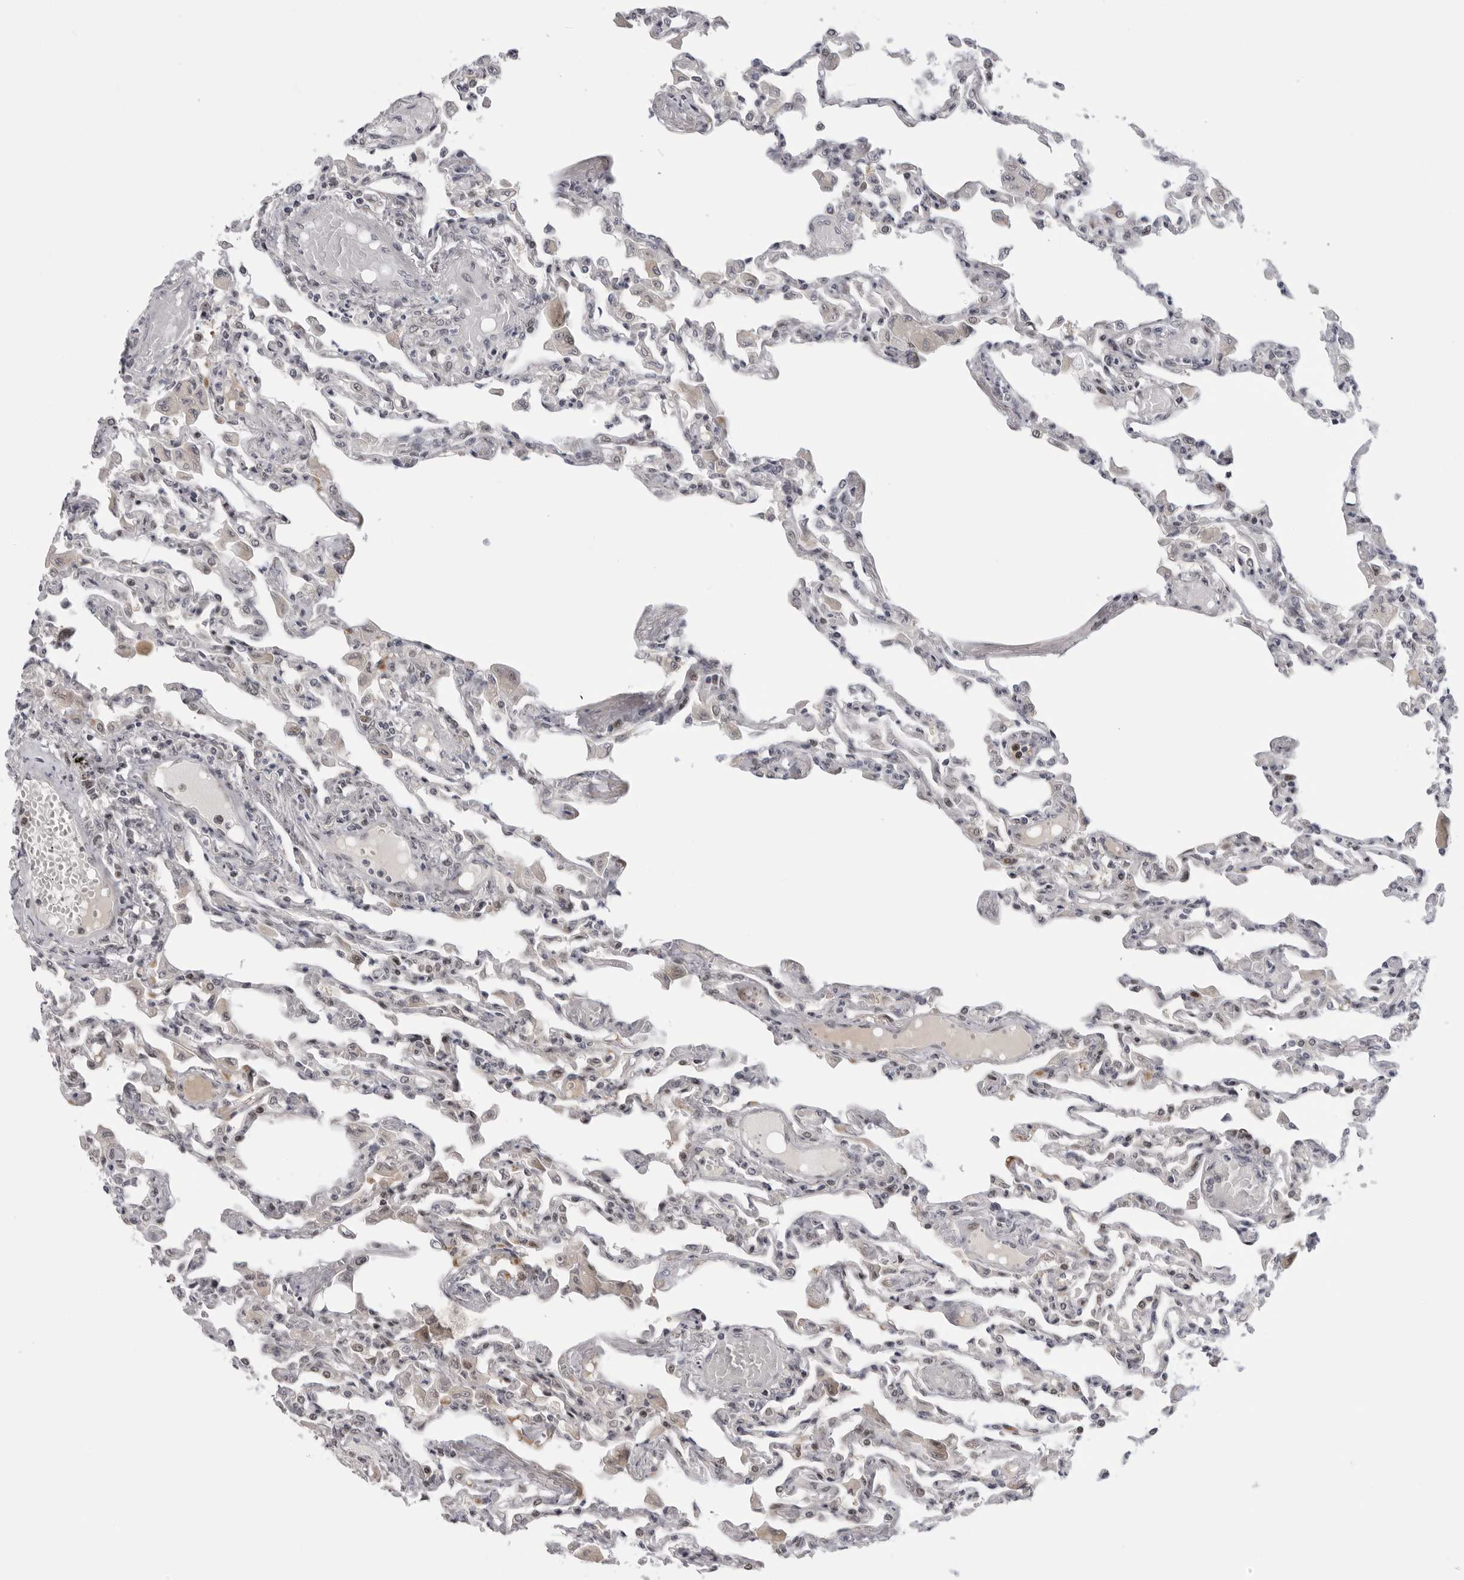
{"staining": {"intensity": "moderate", "quantity": "25%-75%", "location": "nuclear"}, "tissue": "lung", "cell_type": "Alveolar cells", "image_type": "normal", "snomed": [{"axis": "morphology", "description": "Normal tissue, NOS"}, {"axis": "topography", "description": "Bronchus"}, {"axis": "topography", "description": "Lung"}], "caption": "IHC histopathology image of unremarkable lung: lung stained using IHC reveals medium levels of moderate protein expression localized specifically in the nuclear of alveolar cells, appearing as a nuclear brown color.", "gene": "ALPK2", "patient": {"sex": "female", "age": 49}}